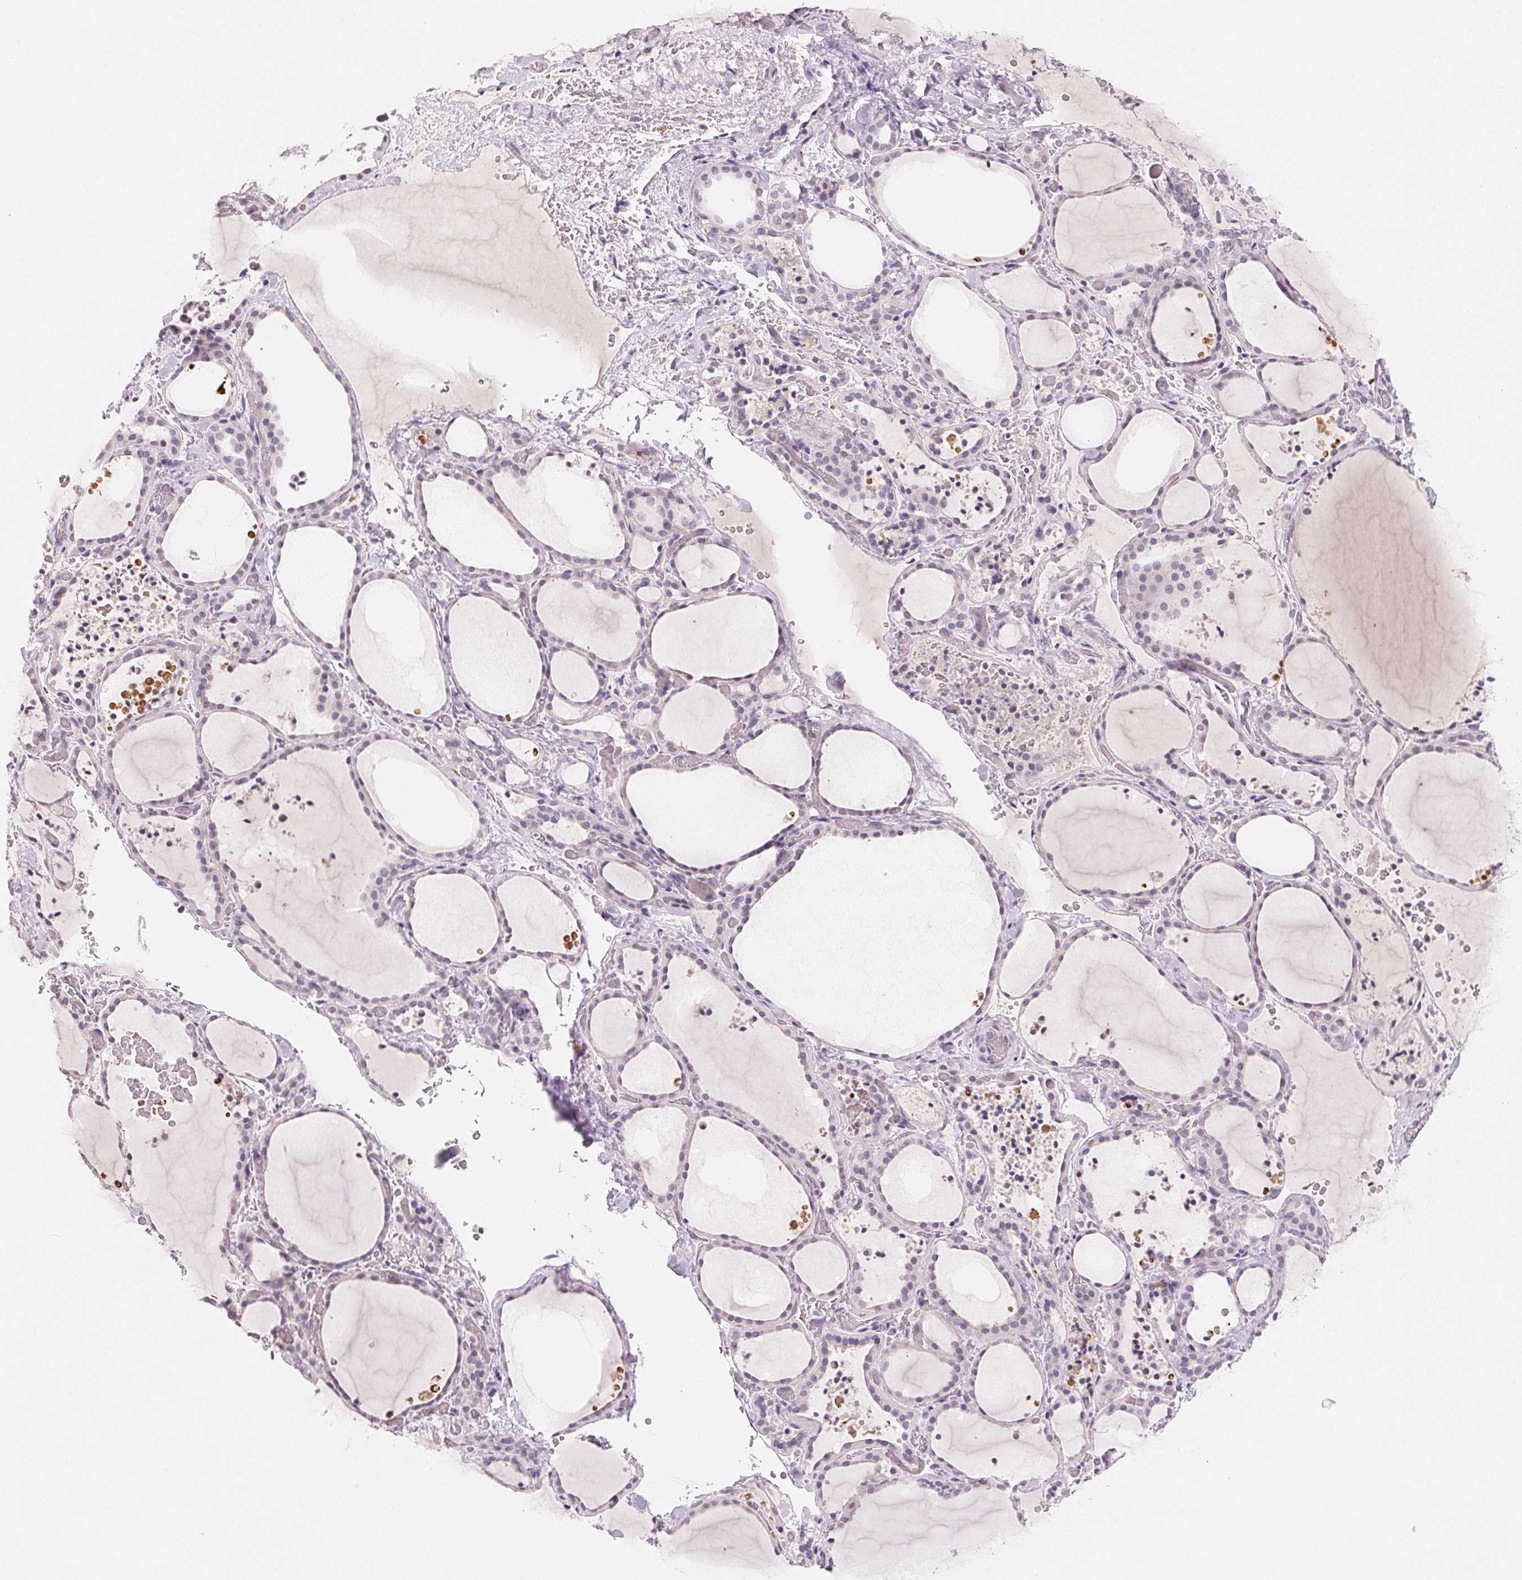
{"staining": {"intensity": "weak", "quantity": "25%-75%", "location": "cytoplasmic/membranous"}, "tissue": "thyroid gland", "cell_type": "Glandular cells", "image_type": "normal", "snomed": [{"axis": "morphology", "description": "Normal tissue, NOS"}, {"axis": "topography", "description": "Thyroid gland"}], "caption": "Protein analysis of normal thyroid gland displays weak cytoplasmic/membranous expression in approximately 25%-75% of glandular cells.", "gene": "MCOLN3", "patient": {"sex": "female", "age": 36}}